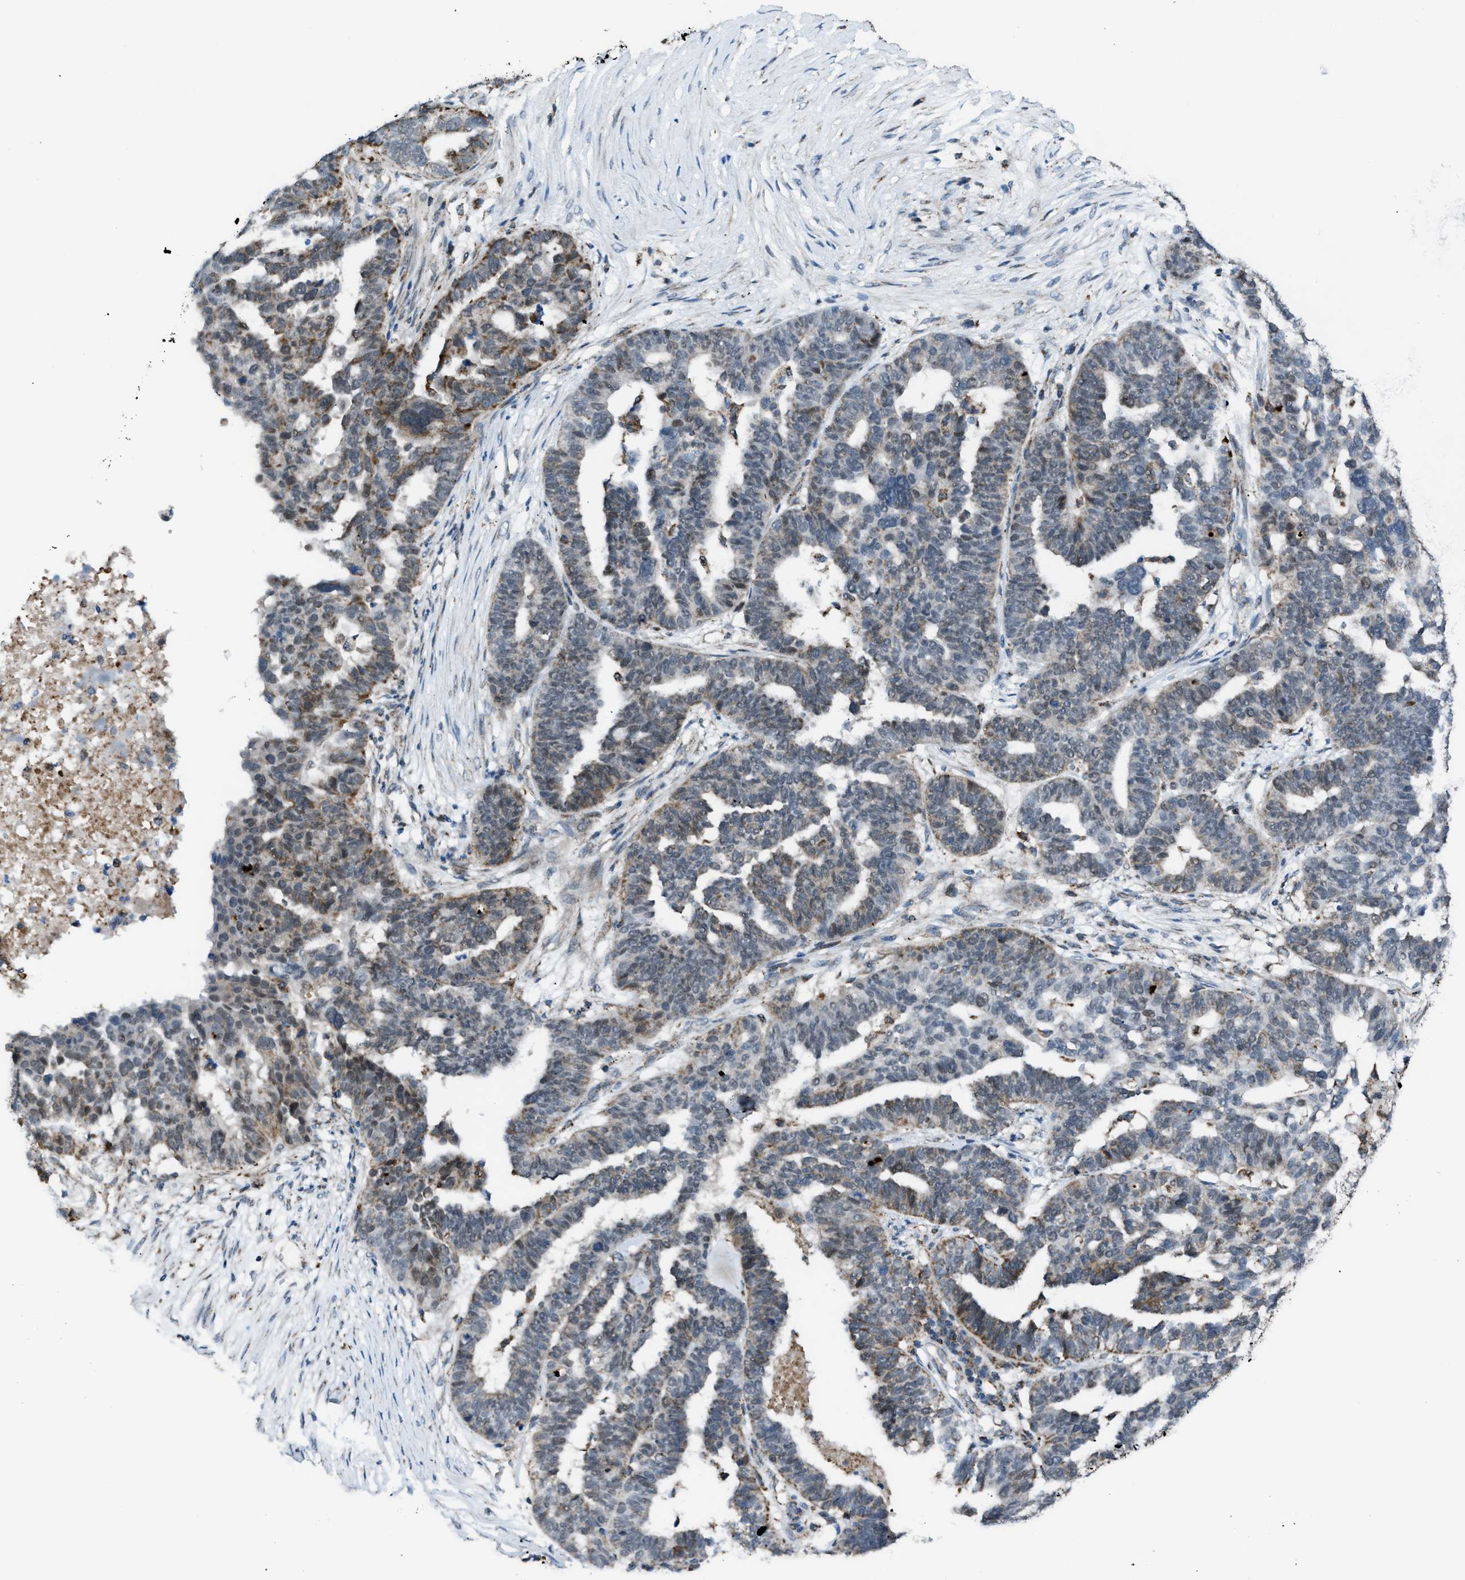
{"staining": {"intensity": "moderate", "quantity": "<25%", "location": "cytoplasmic/membranous,nuclear"}, "tissue": "ovarian cancer", "cell_type": "Tumor cells", "image_type": "cancer", "snomed": [{"axis": "morphology", "description": "Cystadenocarcinoma, serous, NOS"}, {"axis": "topography", "description": "Ovary"}], "caption": "A low amount of moderate cytoplasmic/membranous and nuclear positivity is identified in about <25% of tumor cells in ovarian cancer tissue.", "gene": "SRM", "patient": {"sex": "female", "age": 59}}